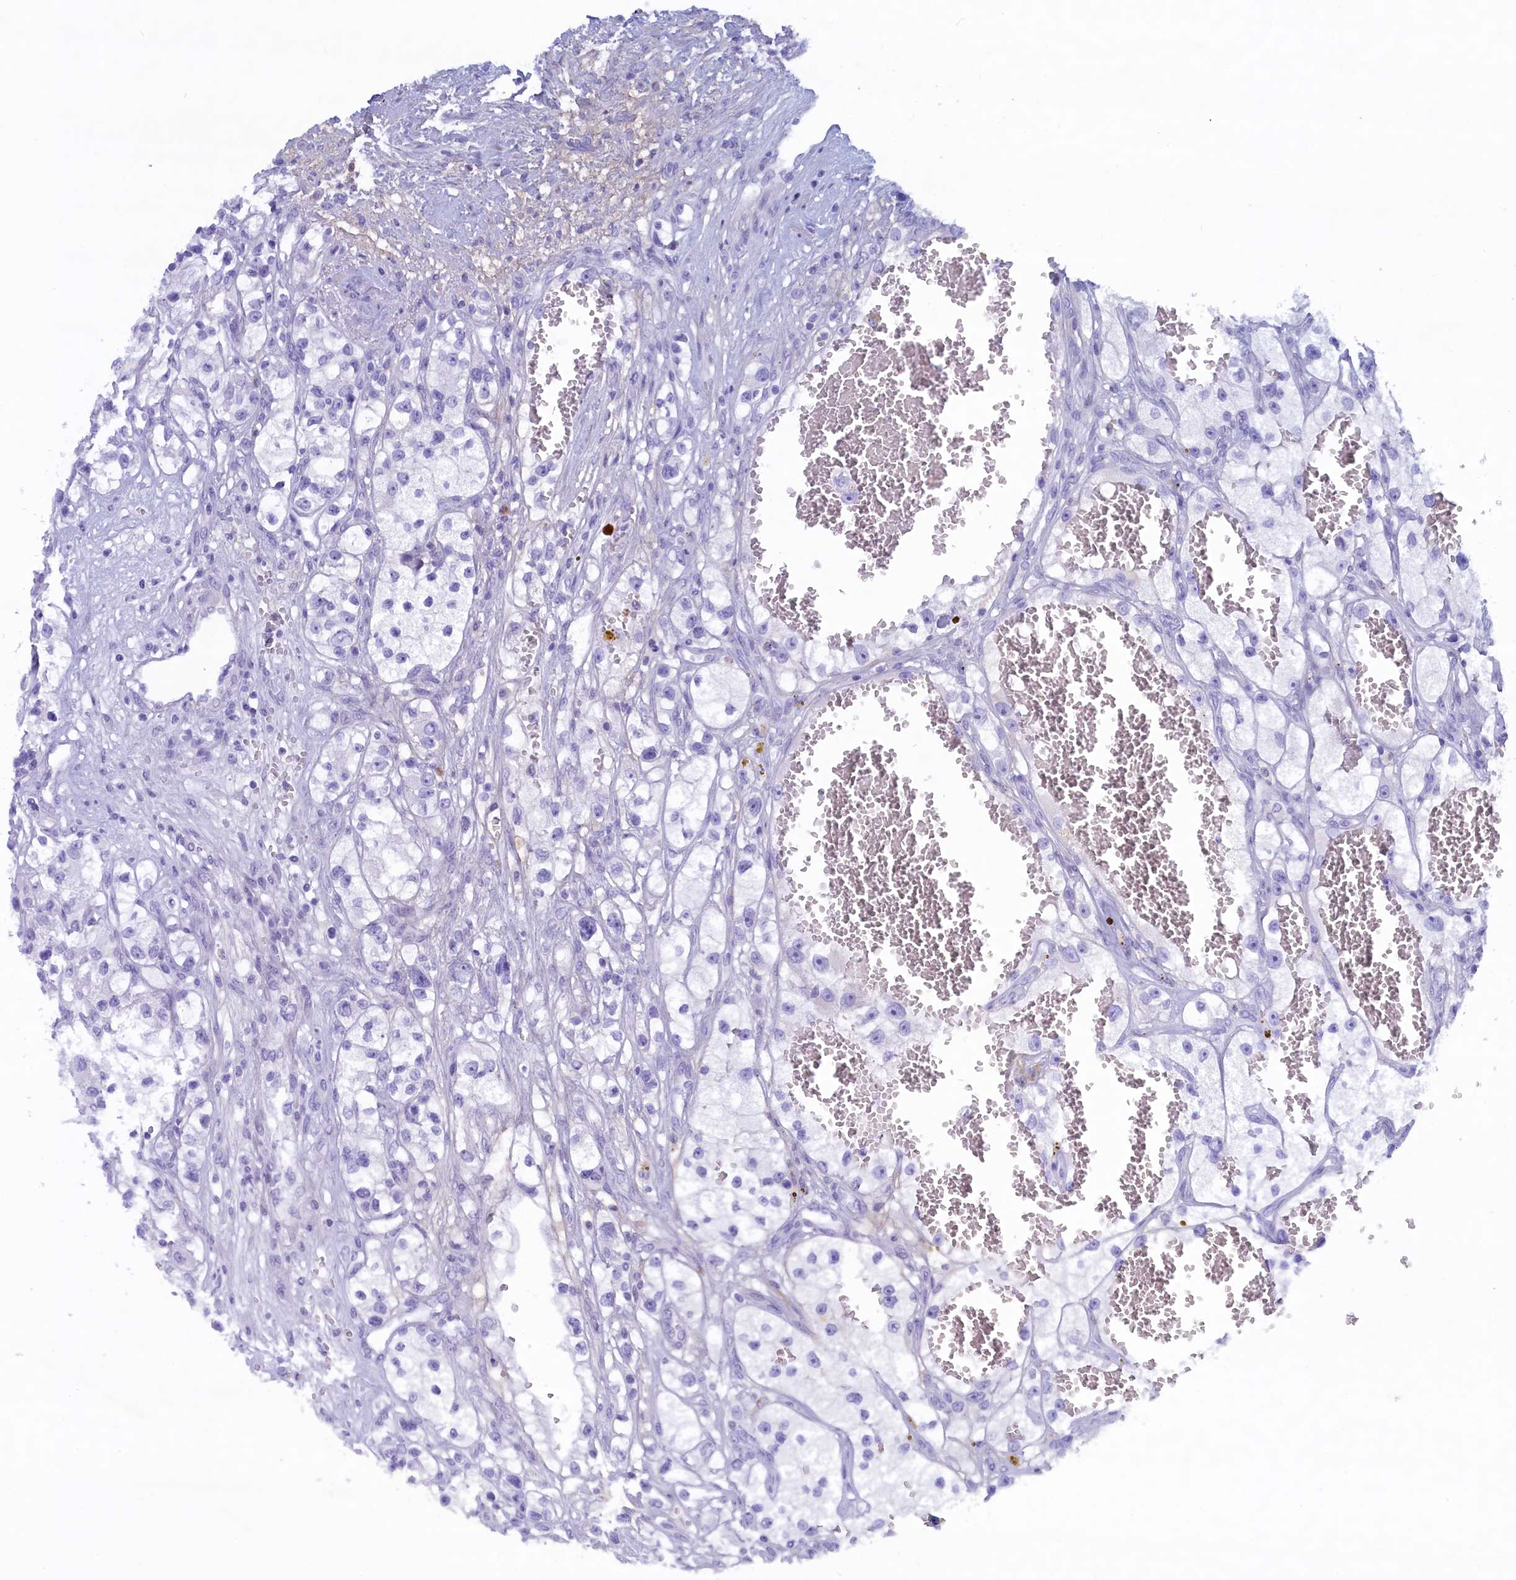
{"staining": {"intensity": "negative", "quantity": "none", "location": "none"}, "tissue": "renal cancer", "cell_type": "Tumor cells", "image_type": "cancer", "snomed": [{"axis": "morphology", "description": "Adenocarcinoma, NOS"}, {"axis": "topography", "description": "Kidney"}], "caption": "This is an immunohistochemistry (IHC) photomicrograph of human renal adenocarcinoma. There is no positivity in tumor cells.", "gene": "MPV17L2", "patient": {"sex": "female", "age": 57}}